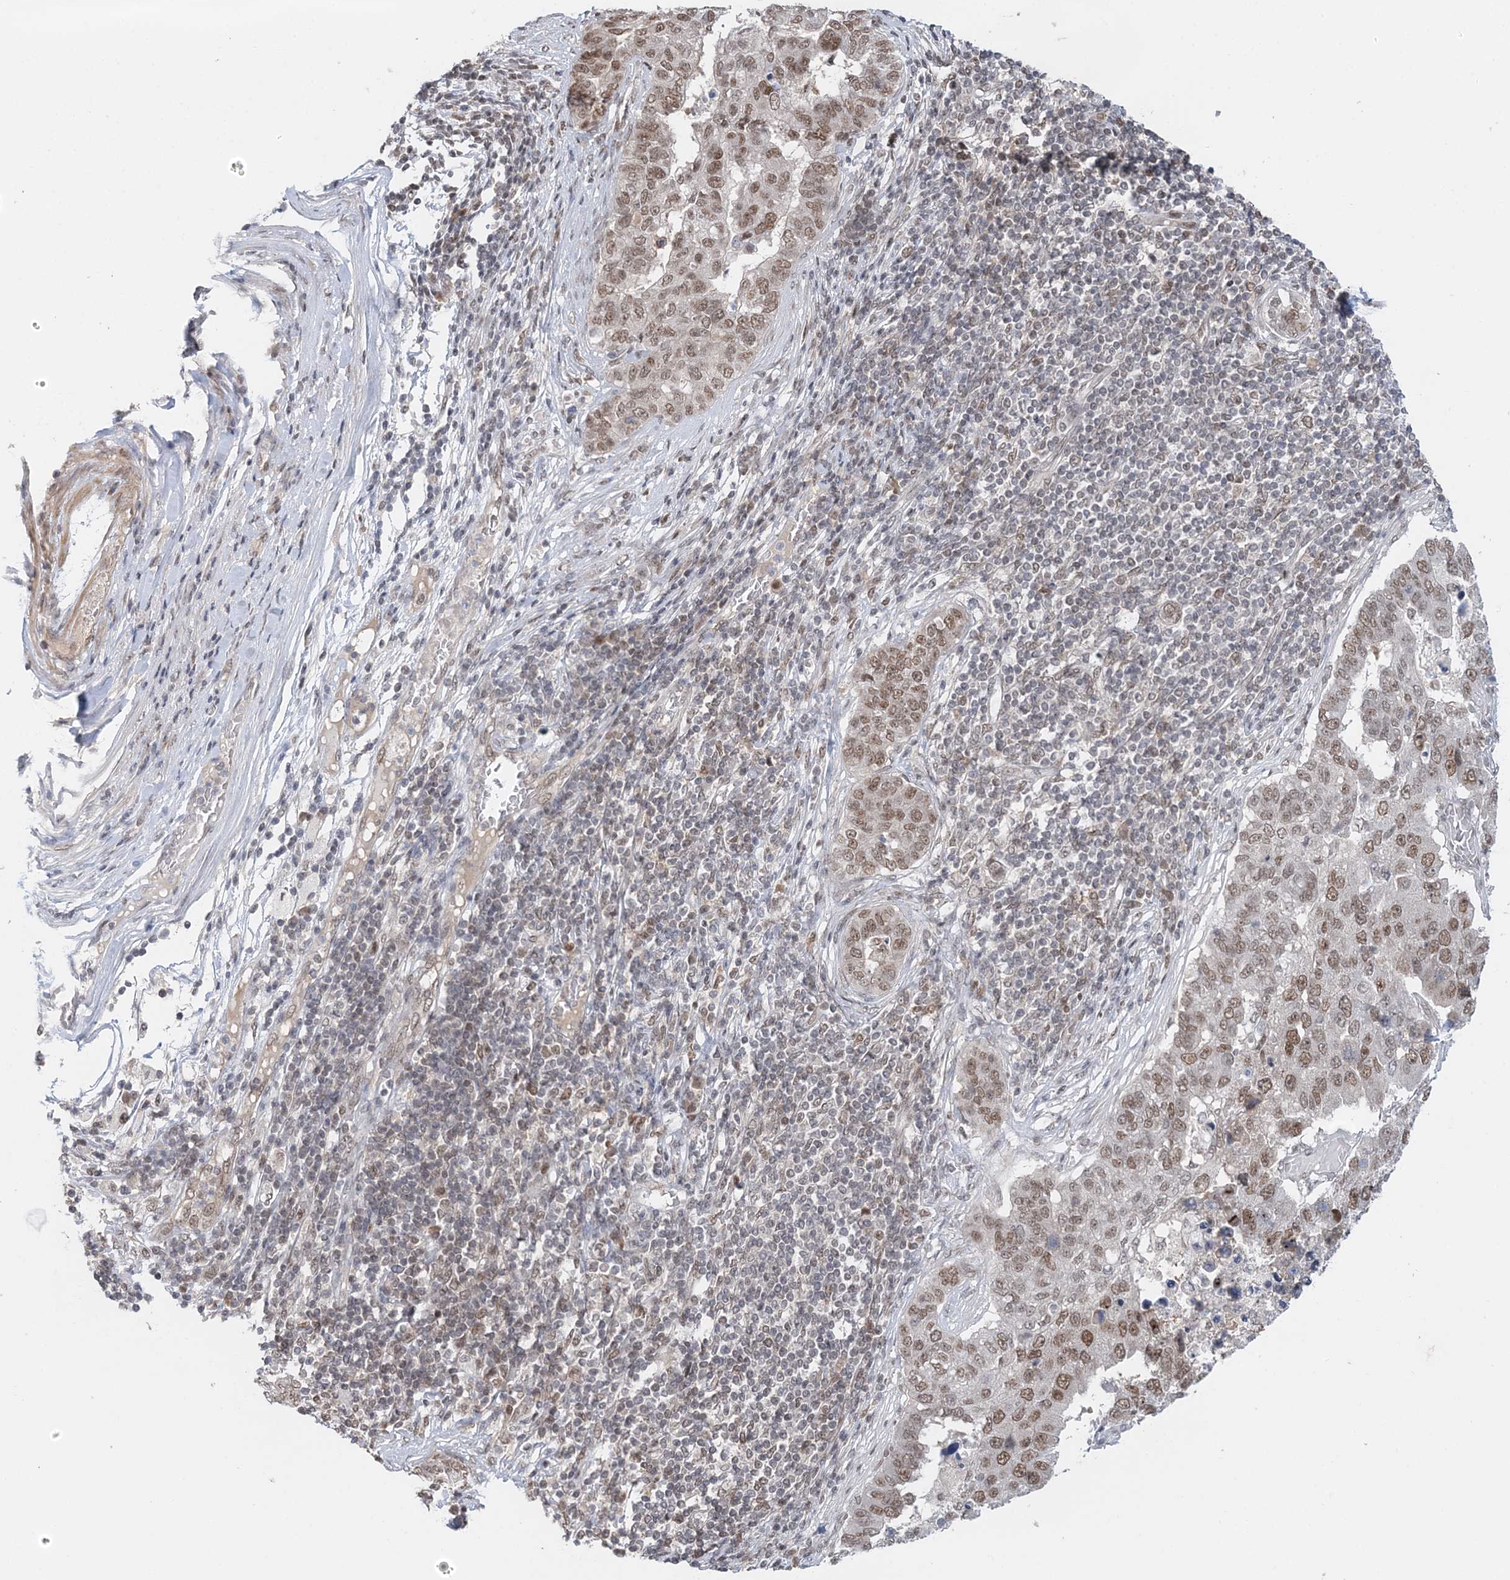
{"staining": {"intensity": "moderate", "quantity": ">75%", "location": "nuclear"}, "tissue": "pancreatic cancer", "cell_type": "Tumor cells", "image_type": "cancer", "snomed": [{"axis": "morphology", "description": "Adenocarcinoma, NOS"}, {"axis": "topography", "description": "Pancreas"}], "caption": "Protein staining exhibits moderate nuclear expression in about >75% of tumor cells in pancreatic cancer (adenocarcinoma). (IHC, brightfield microscopy, high magnification).", "gene": "NOA1", "patient": {"sex": "female", "age": 61}}